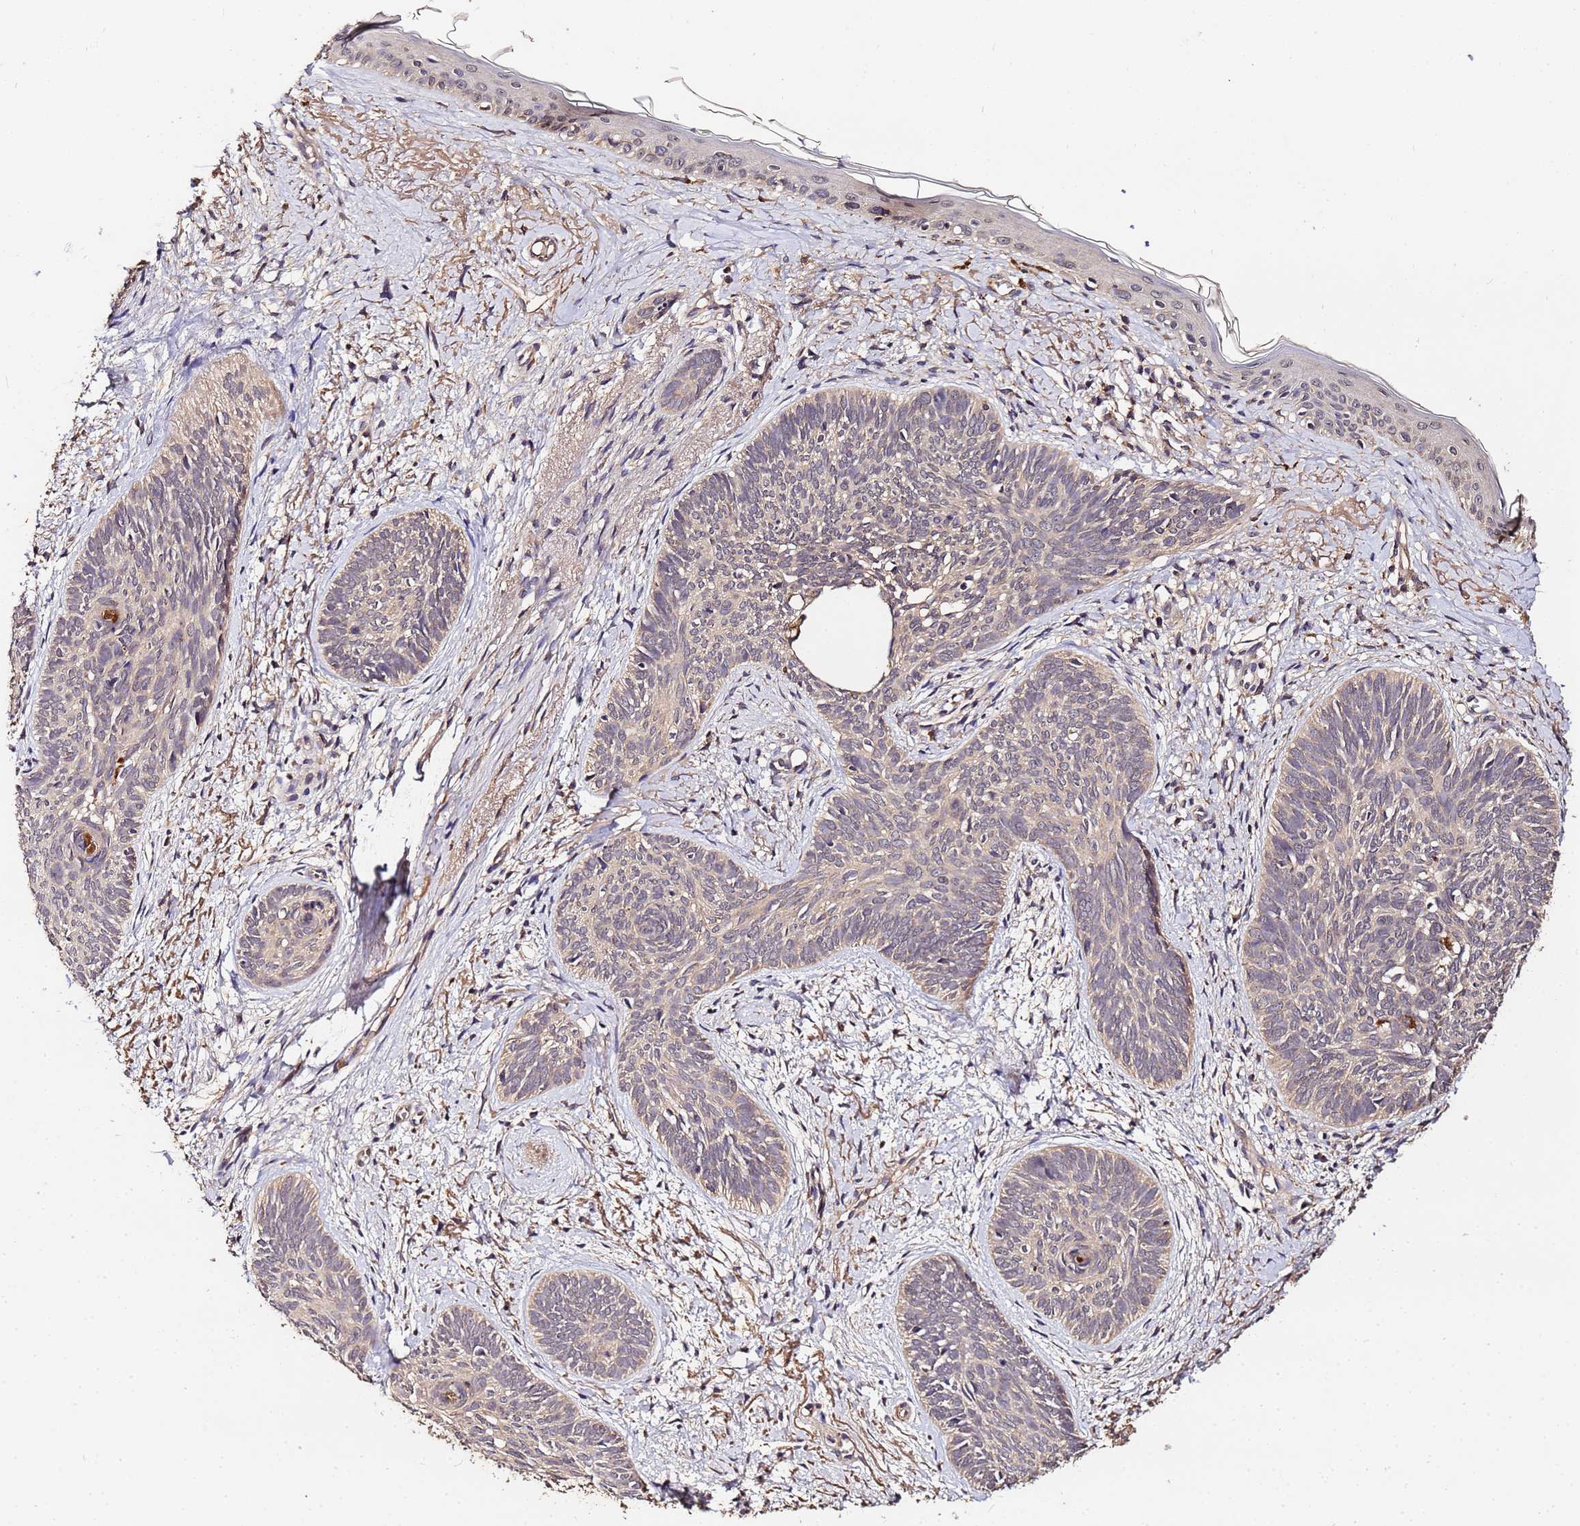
{"staining": {"intensity": "negative", "quantity": "none", "location": "none"}, "tissue": "skin cancer", "cell_type": "Tumor cells", "image_type": "cancer", "snomed": [{"axis": "morphology", "description": "Basal cell carcinoma"}, {"axis": "topography", "description": "Skin"}], "caption": "High power microscopy histopathology image of an immunohistochemistry (IHC) photomicrograph of skin cancer, revealing no significant expression in tumor cells.", "gene": "MTERF1", "patient": {"sex": "female", "age": 81}}